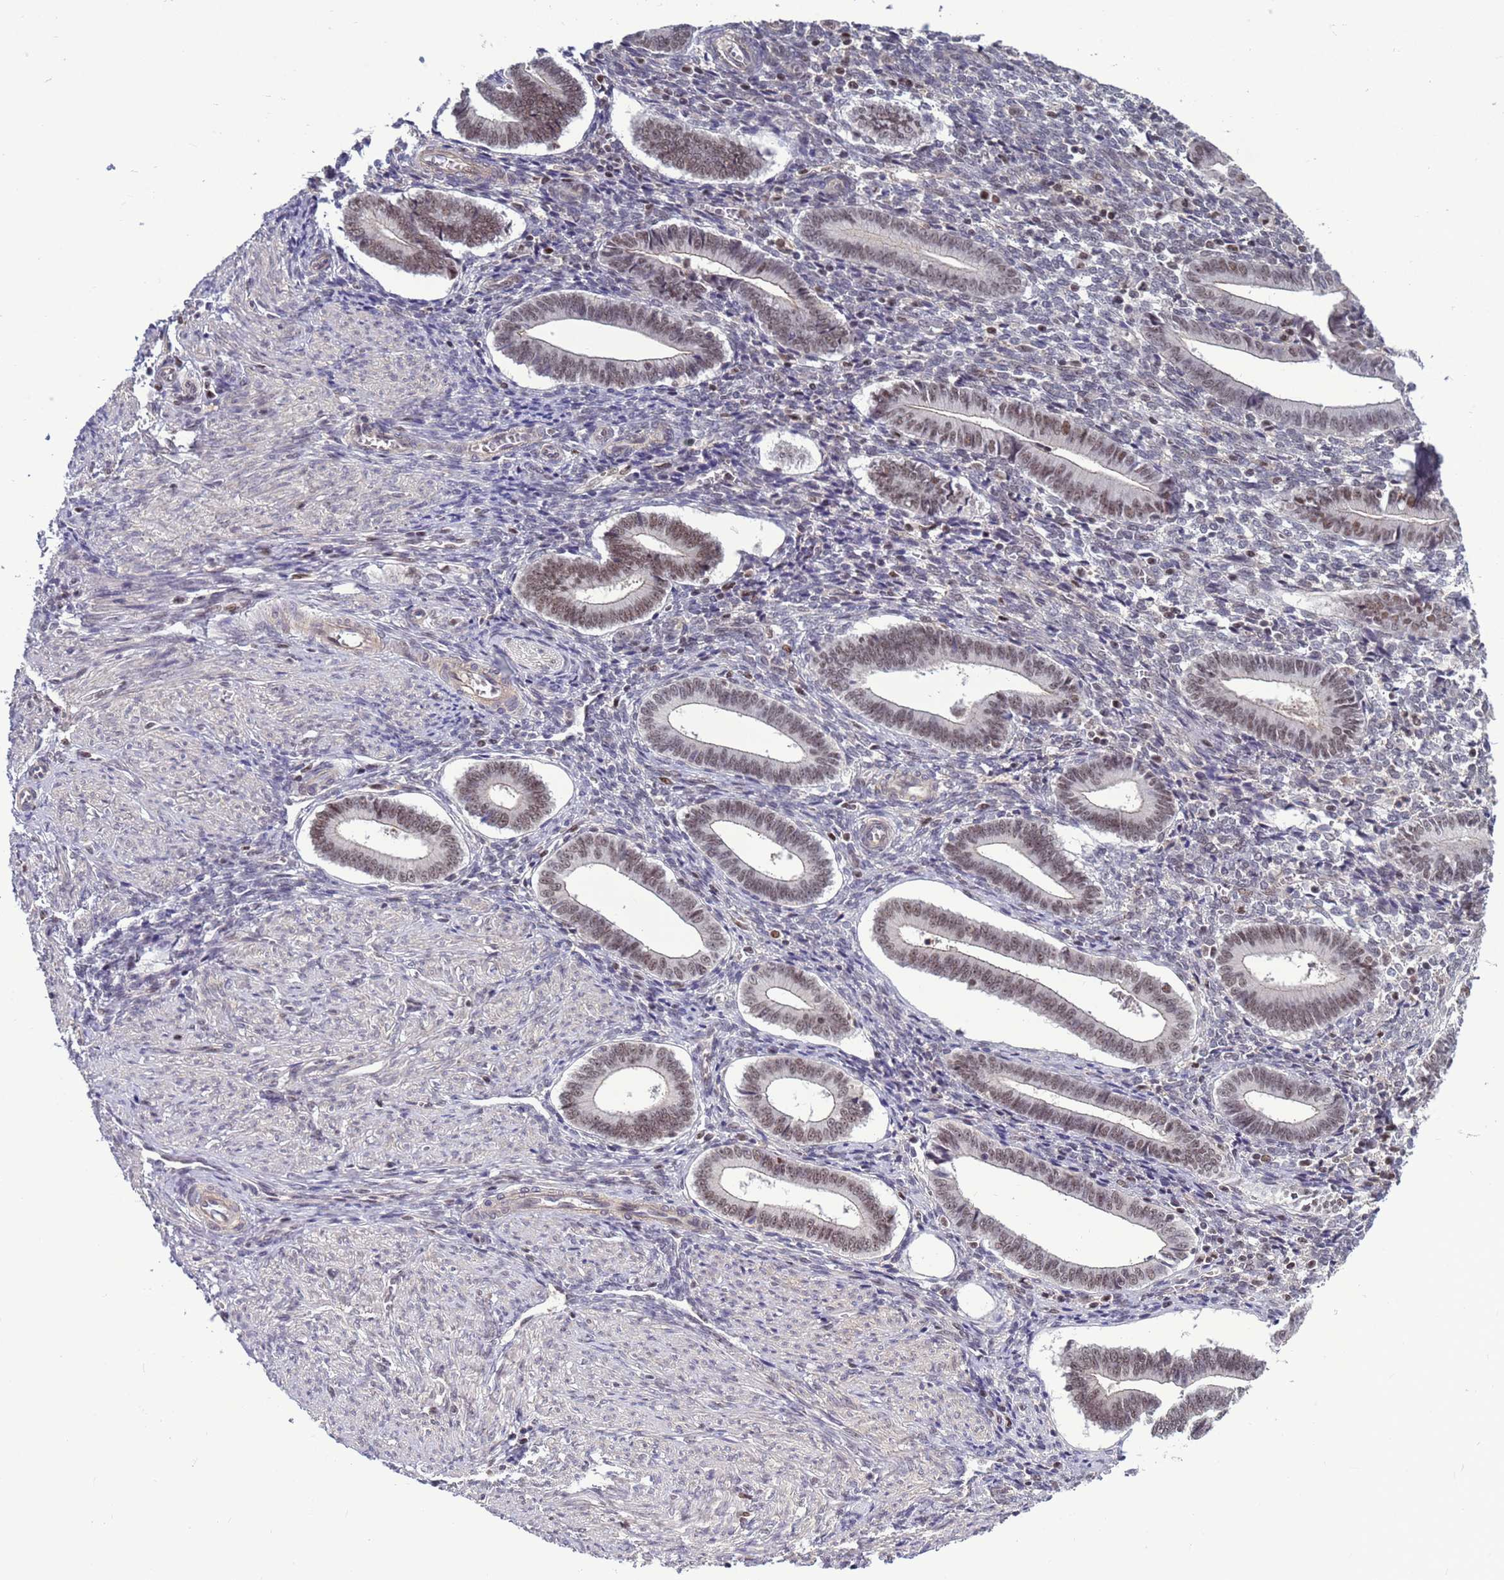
{"staining": {"intensity": "weak", "quantity": "<25%", "location": "nuclear"}, "tissue": "endometrium", "cell_type": "Cells in endometrial stroma", "image_type": "normal", "snomed": [{"axis": "morphology", "description": "Normal tissue, NOS"}, {"axis": "topography", "description": "Other"}, {"axis": "topography", "description": "Endometrium"}], "caption": "Immunohistochemical staining of unremarkable endometrium demonstrates no significant expression in cells in endometrial stroma.", "gene": "NSL1", "patient": {"sex": "female", "age": 44}}